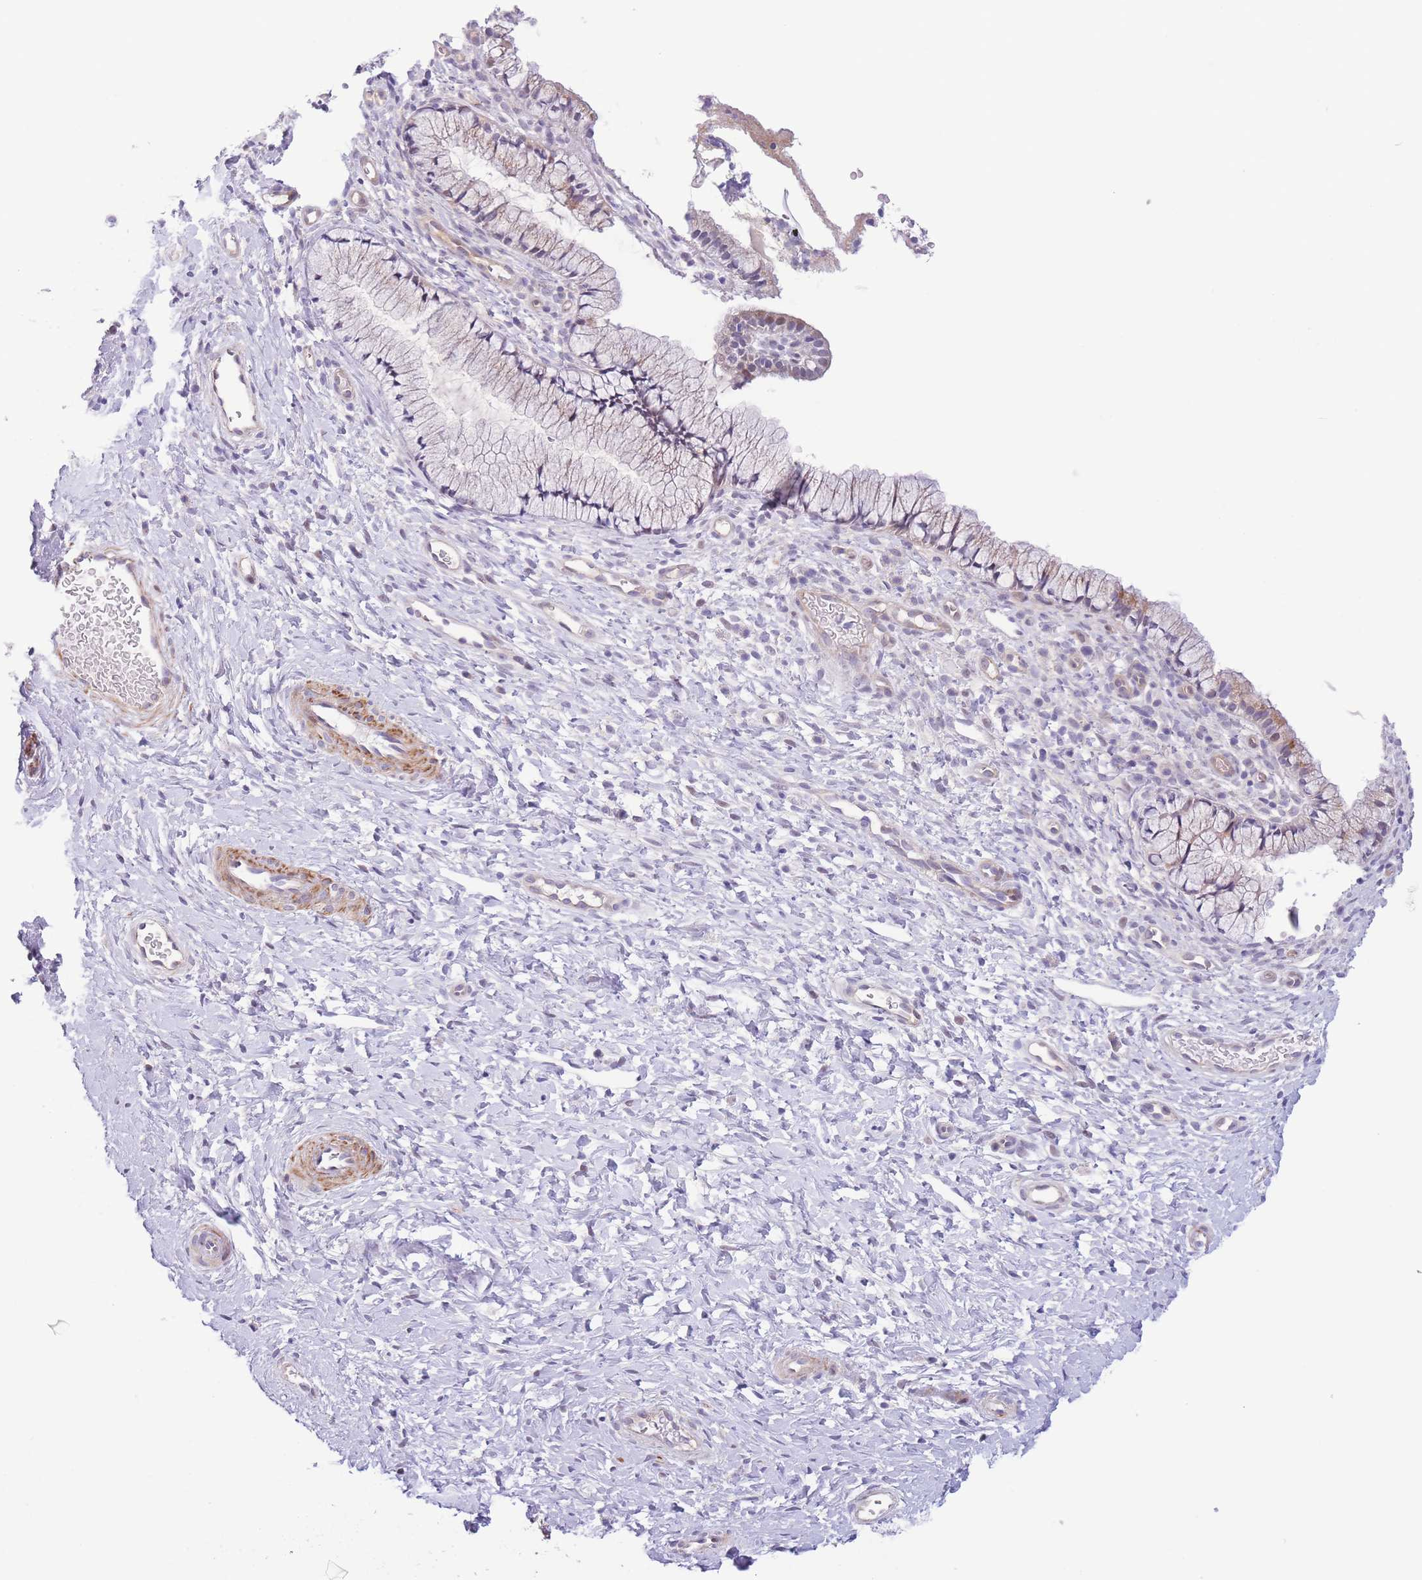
{"staining": {"intensity": "moderate", "quantity": "<25%", "location": "cytoplasmic/membranous"}, "tissue": "cervix", "cell_type": "Glandular cells", "image_type": "normal", "snomed": [{"axis": "morphology", "description": "Normal tissue, NOS"}, {"axis": "topography", "description": "Cervix"}], "caption": "This micrograph displays normal cervix stained with IHC to label a protein in brown. The cytoplasmic/membranous of glandular cells show moderate positivity for the protein. Nuclei are counter-stained blue.", "gene": "C9orf152", "patient": {"sex": "female", "age": 36}}